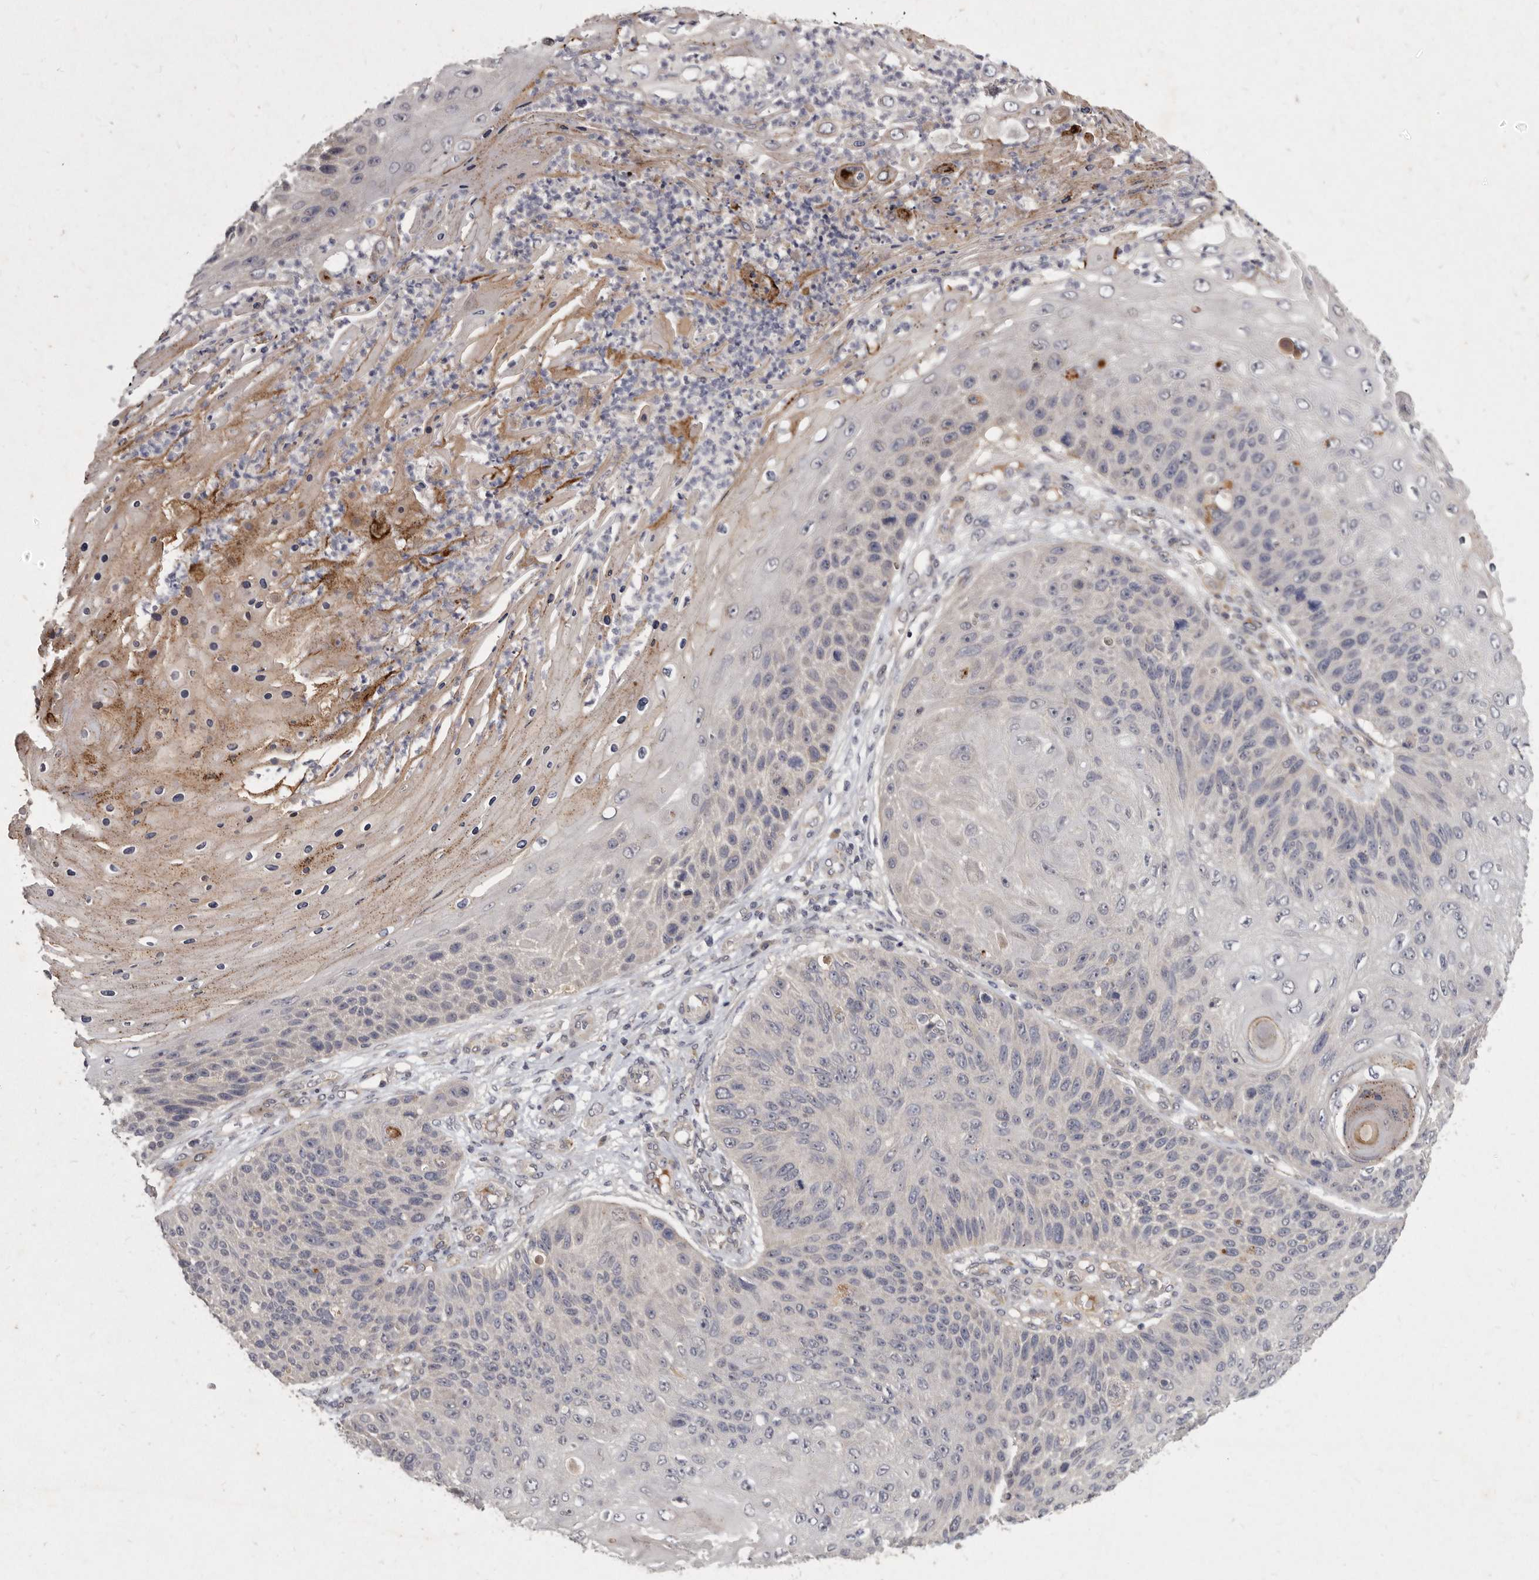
{"staining": {"intensity": "negative", "quantity": "none", "location": "none"}, "tissue": "skin cancer", "cell_type": "Tumor cells", "image_type": "cancer", "snomed": [{"axis": "morphology", "description": "Squamous cell carcinoma, NOS"}, {"axis": "topography", "description": "Skin"}], "caption": "Immunohistochemical staining of human skin squamous cell carcinoma shows no significant expression in tumor cells.", "gene": "SLC22A1", "patient": {"sex": "female", "age": 88}}